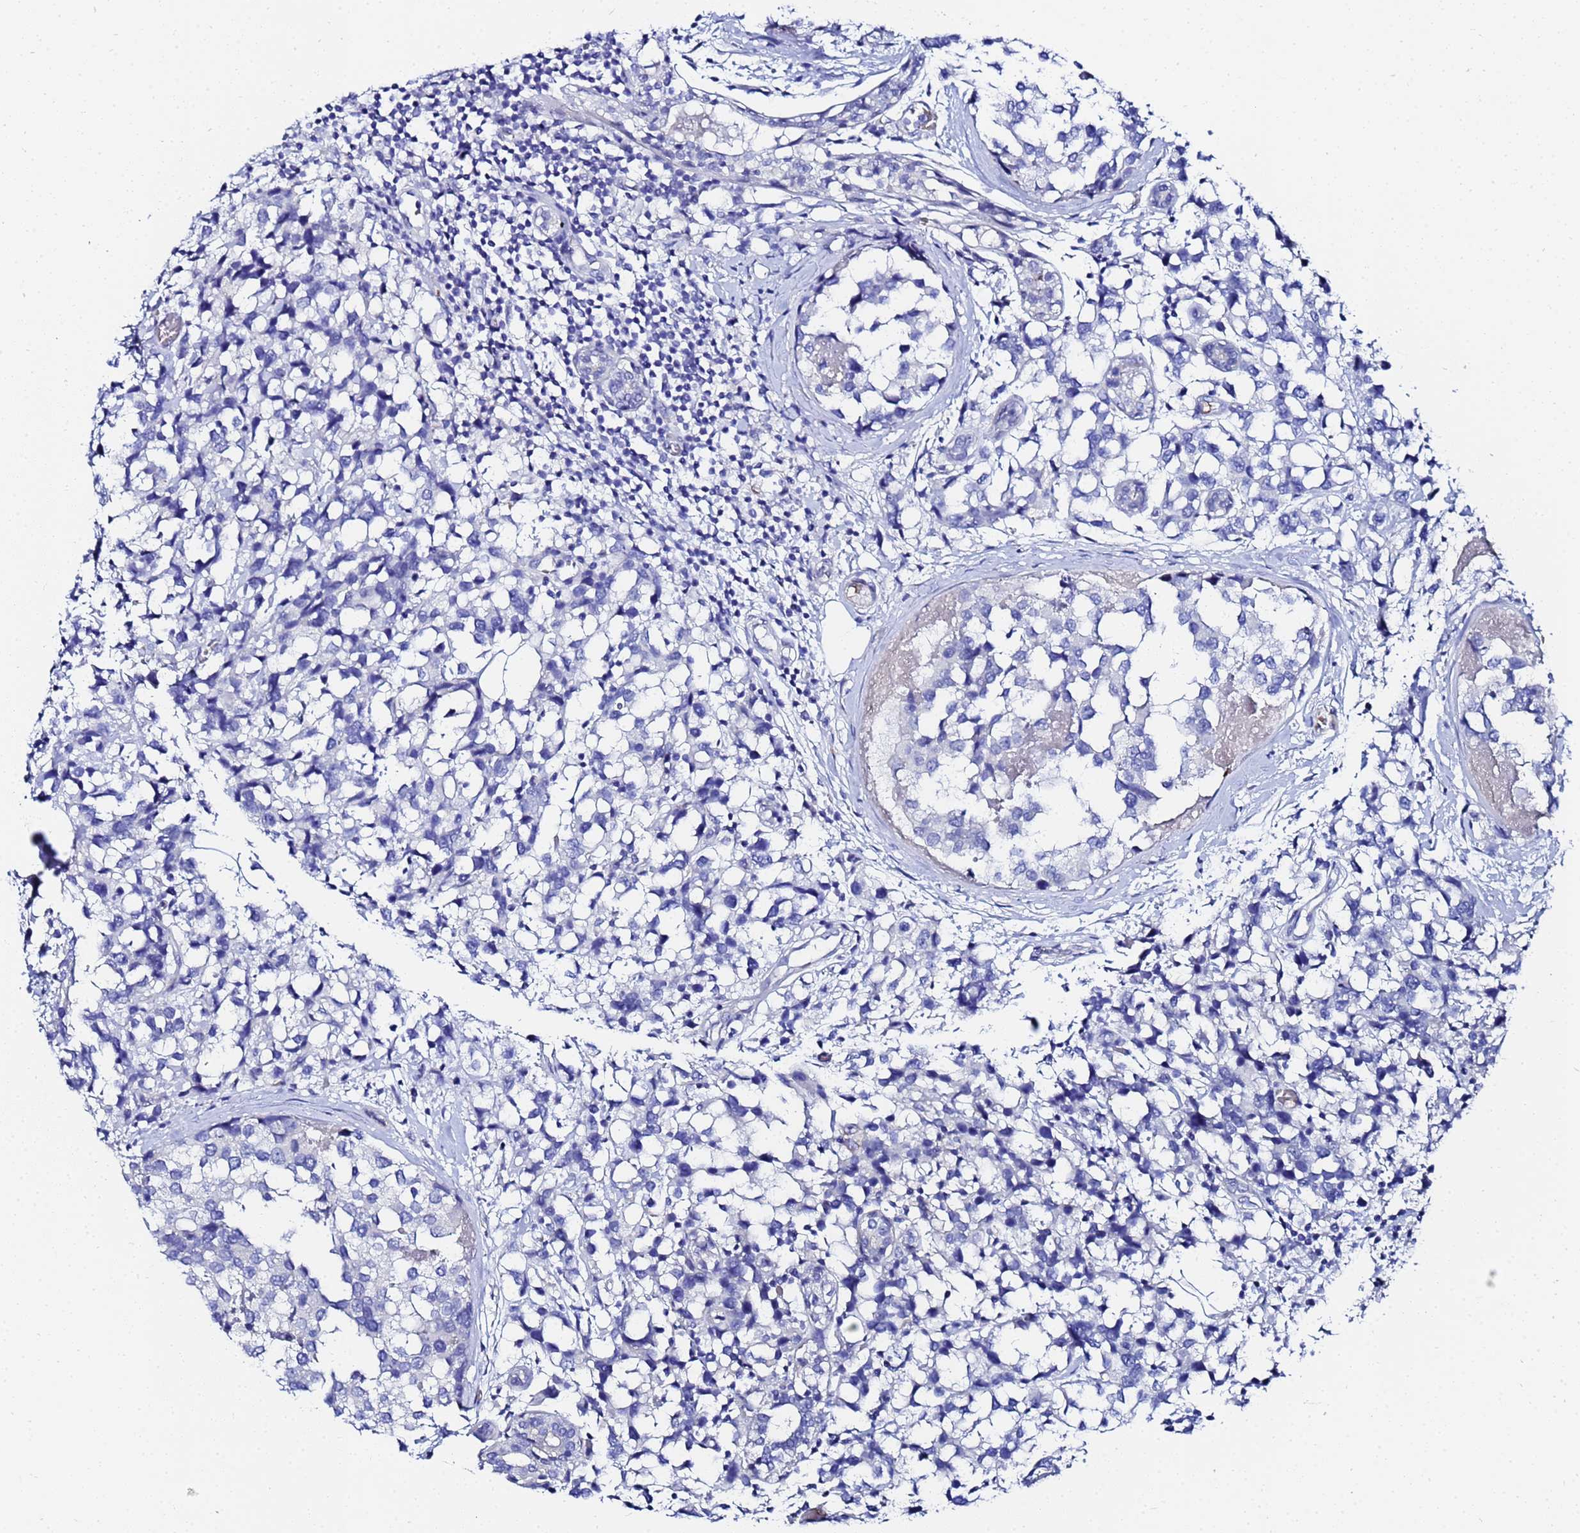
{"staining": {"intensity": "negative", "quantity": "none", "location": "none"}, "tissue": "breast cancer", "cell_type": "Tumor cells", "image_type": "cancer", "snomed": [{"axis": "morphology", "description": "Lobular carcinoma"}, {"axis": "topography", "description": "Breast"}], "caption": "The photomicrograph demonstrates no staining of tumor cells in breast cancer (lobular carcinoma).", "gene": "ZNF26", "patient": {"sex": "female", "age": 59}}